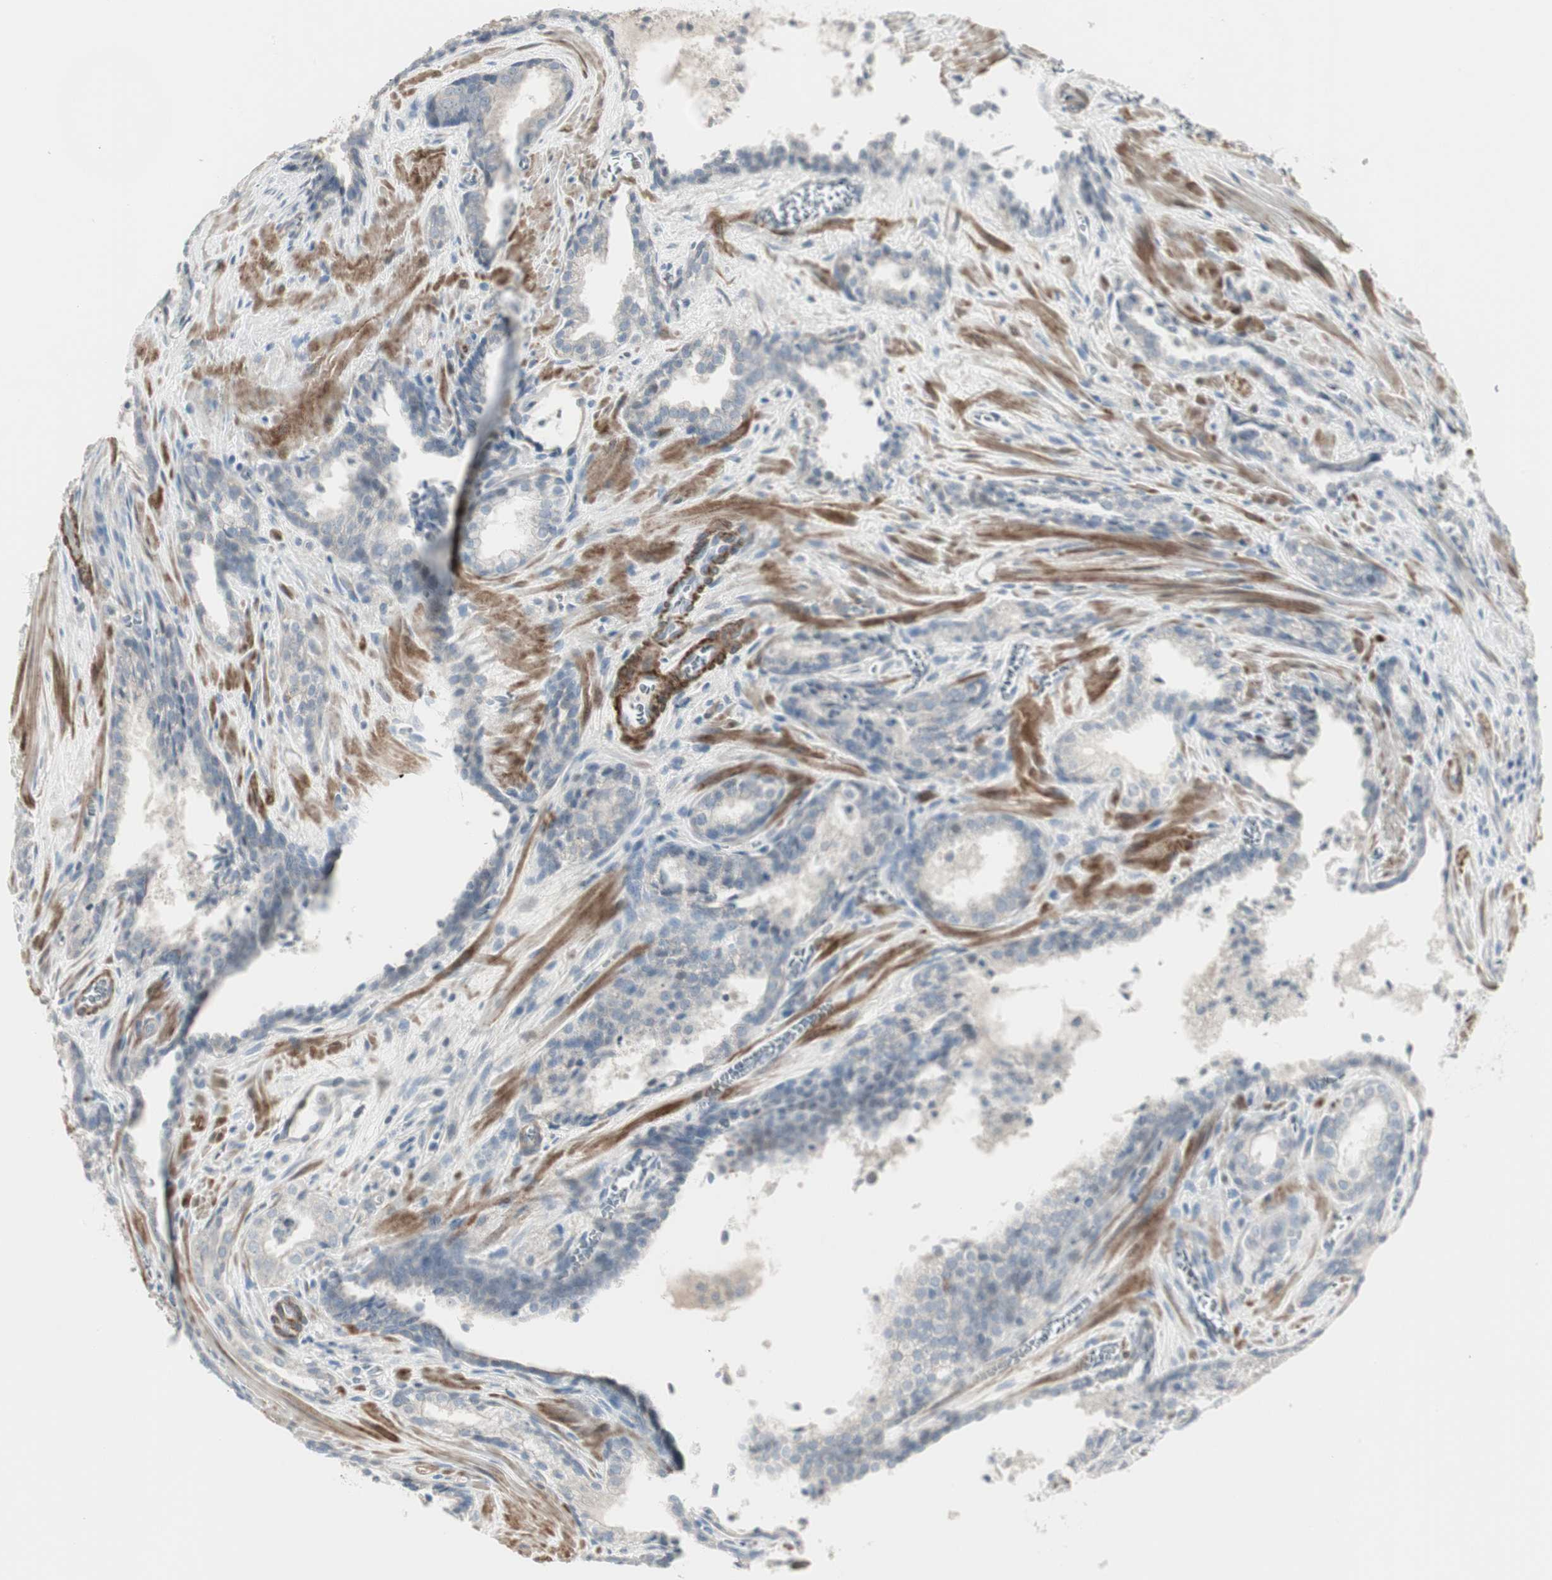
{"staining": {"intensity": "negative", "quantity": "none", "location": "none"}, "tissue": "prostate cancer", "cell_type": "Tumor cells", "image_type": "cancer", "snomed": [{"axis": "morphology", "description": "Adenocarcinoma, Low grade"}, {"axis": "topography", "description": "Prostate"}], "caption": "Tumor cells show no significant protein expression in prostate cancer (adenocarcinoma (low-grade)).", "gene": "DMPK", "patient": {"sex": "male", "age": 60}}